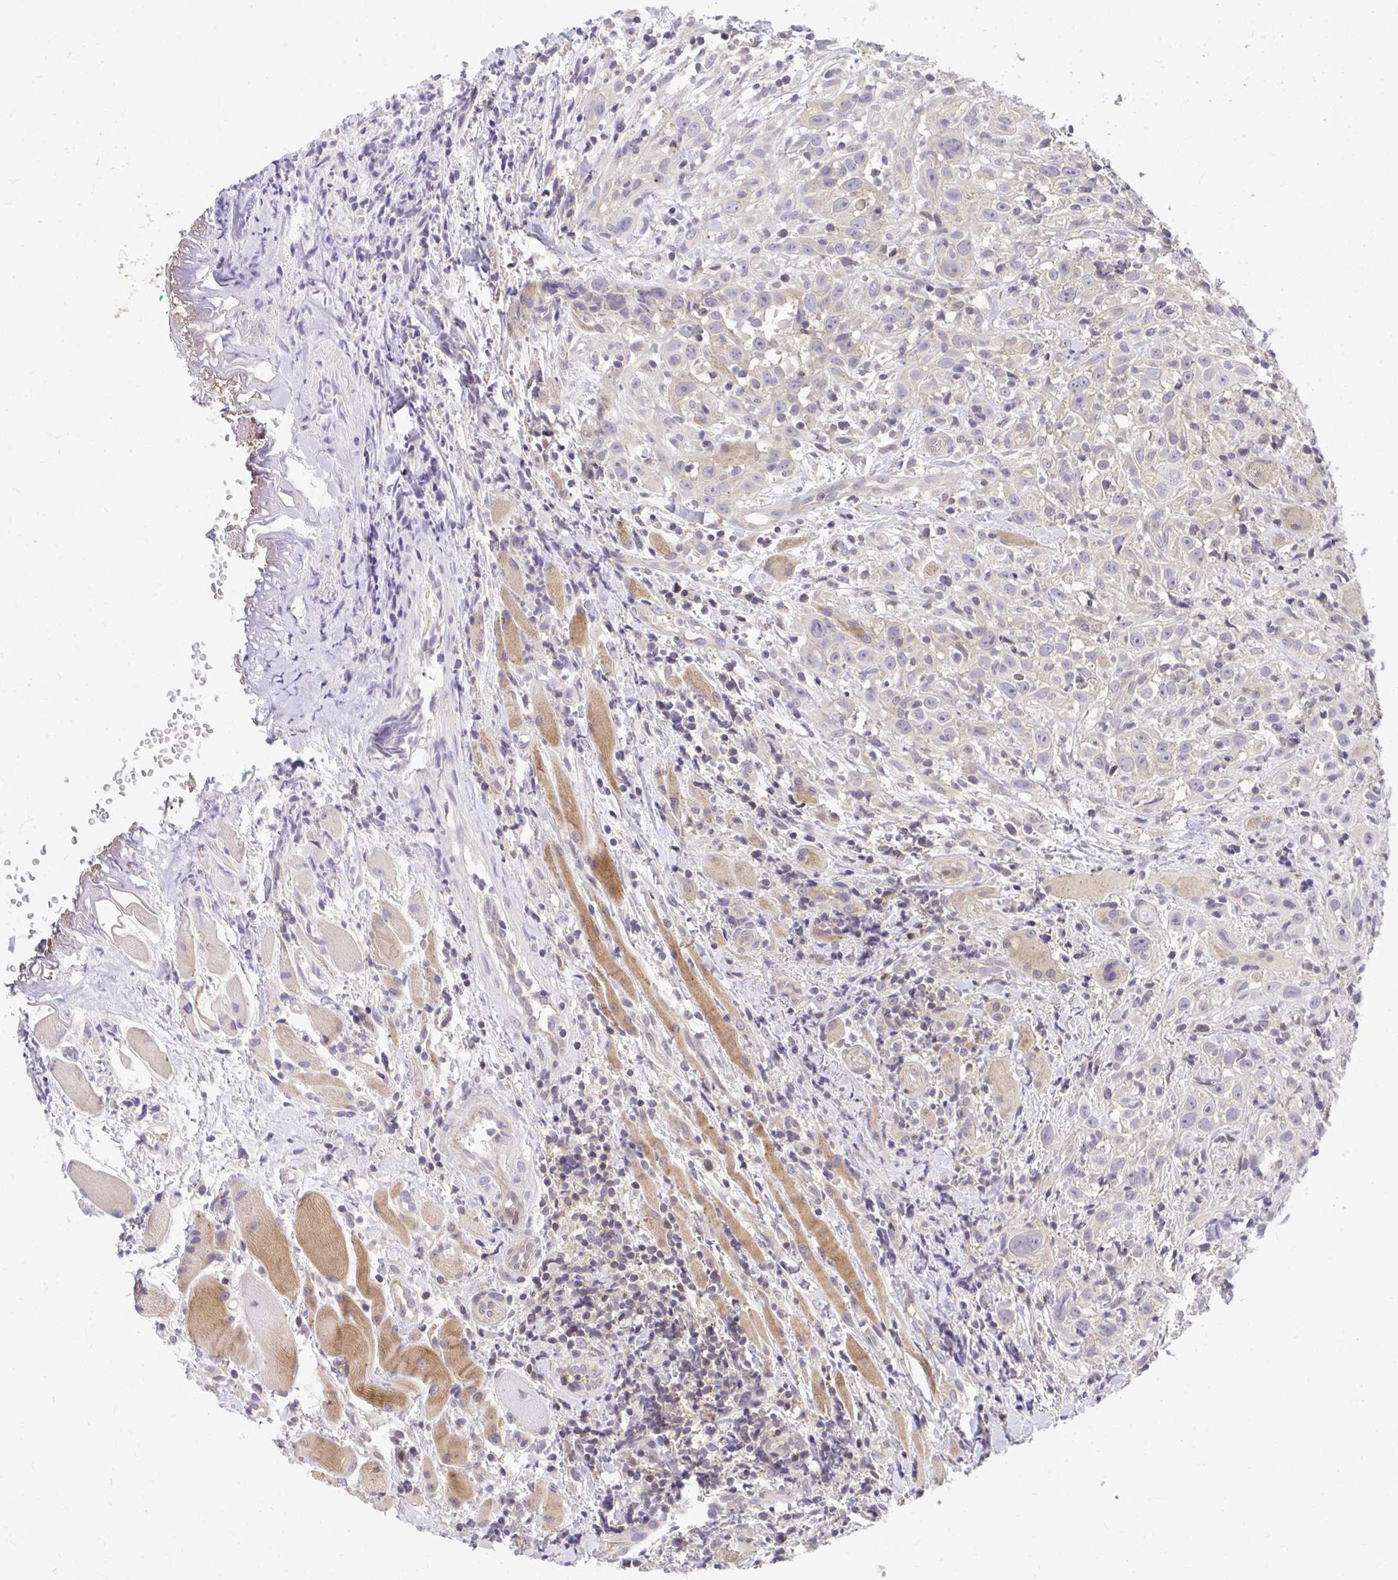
{"staining": {"intensity": "negative", "quantity": "none", "location": "none"}, "tissue": "head and neck cancer", "cell_type": "Tumor cells", "image_type": "cancer", "snomed": [{"axis": "morphology", "description": "Squamous cell carcinoma, NOS"}, {"axis": "topography", "description": "Head-Neck"}], "caption": "A high-resolution image shows IHC staining of head and neck cancer (squamous cell carcinoma), which displays no significant expression in tumor cells.", "gene": "HDHD2", "patient": {"sex": "female", "age": 95}}